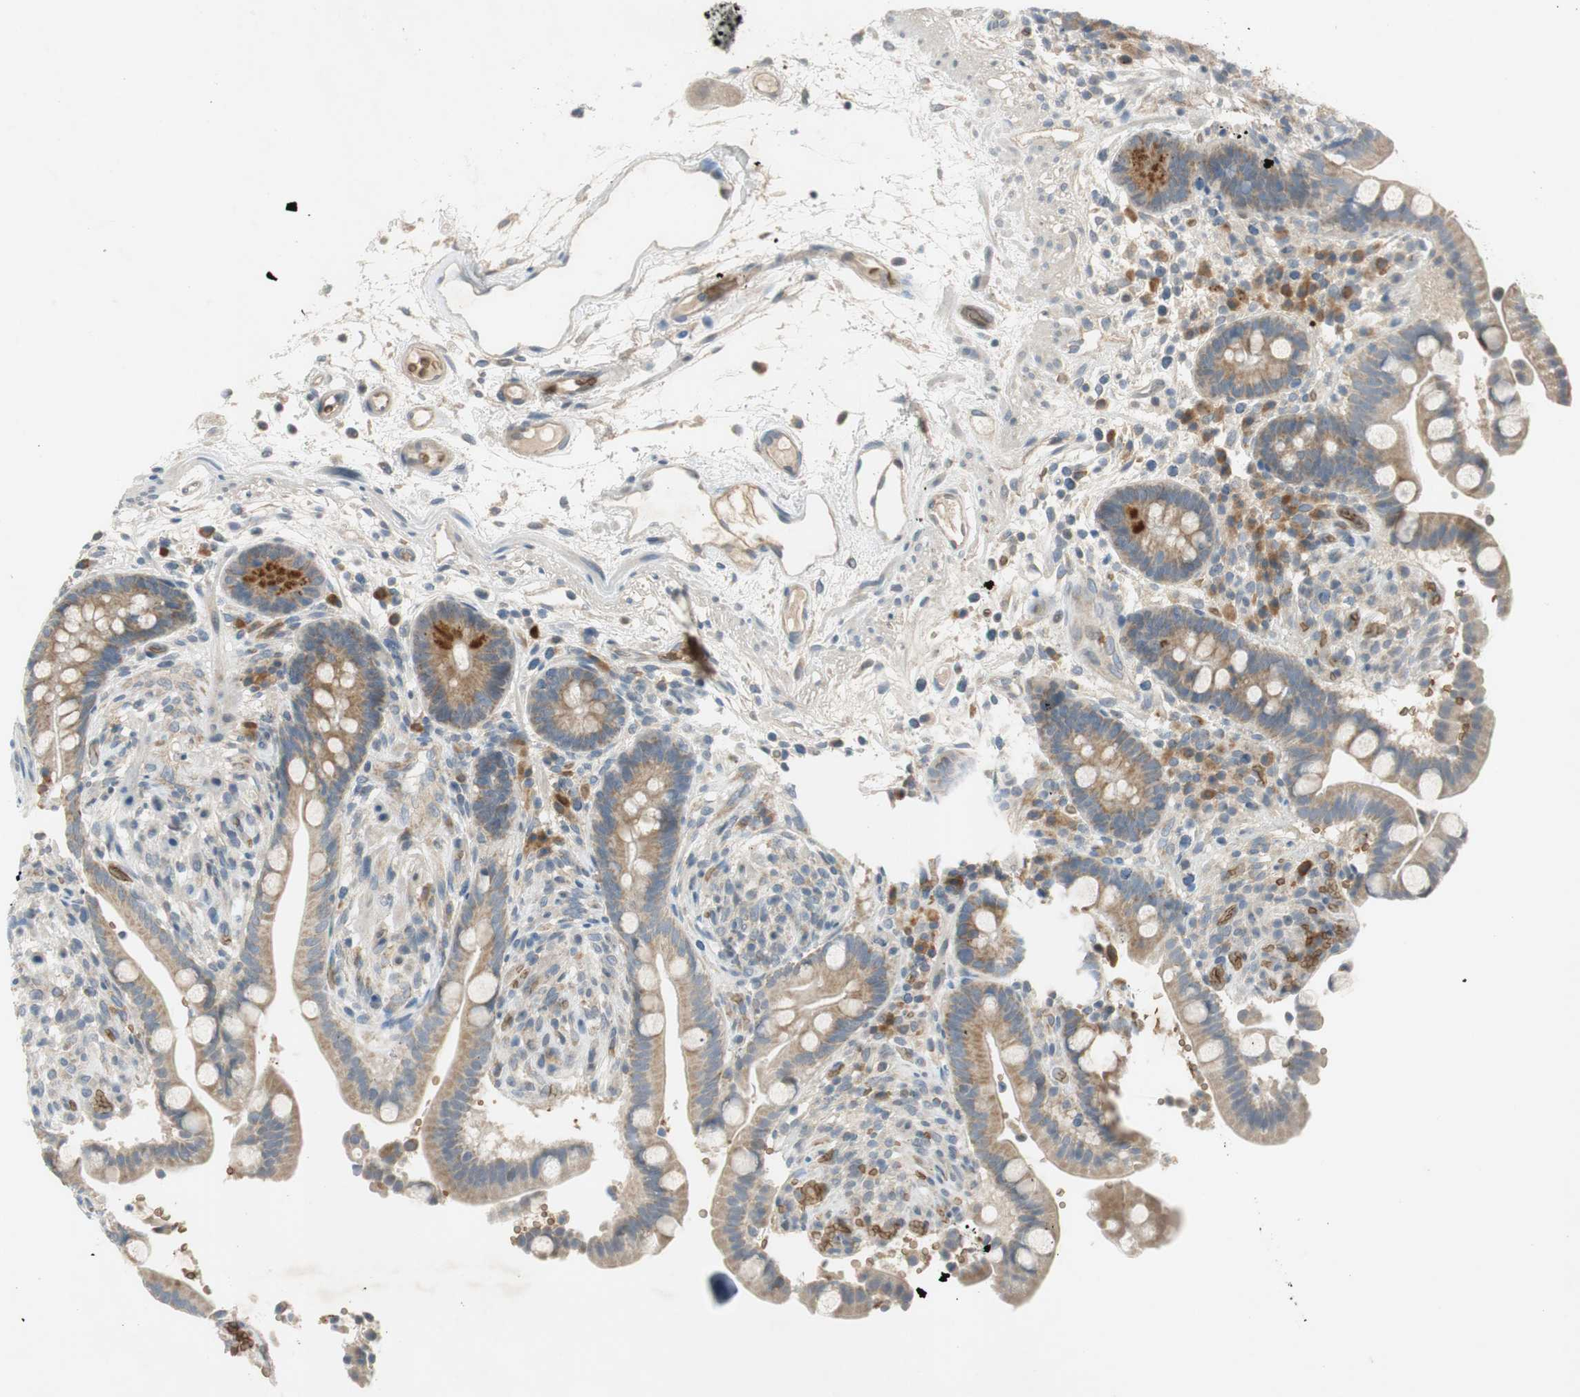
{"staining": {"intensity": "weak", "quantity": ">75%", "location": "cytoplasmic/membranous"}, "tissue": "colon", "cell_type": "Endothelial cells", "image_type": "normal", "snomed": [{"axis": "morphology", "description": "Normal tissue, NOS"}, {"axis": "topography", "description": "Colon"}], "caption": "IHC micrograph of unremarkable colon: colon stained using immunohistochemistry (IHC) exhibits low levels of weak protein expression localized specifically in the cytoplasmic/membranous of endothelial cells, appearing as a cytoplasmic/membranous brown color.", "gene": "GYPC", "patient": {"sex": "male", "age": 73}}